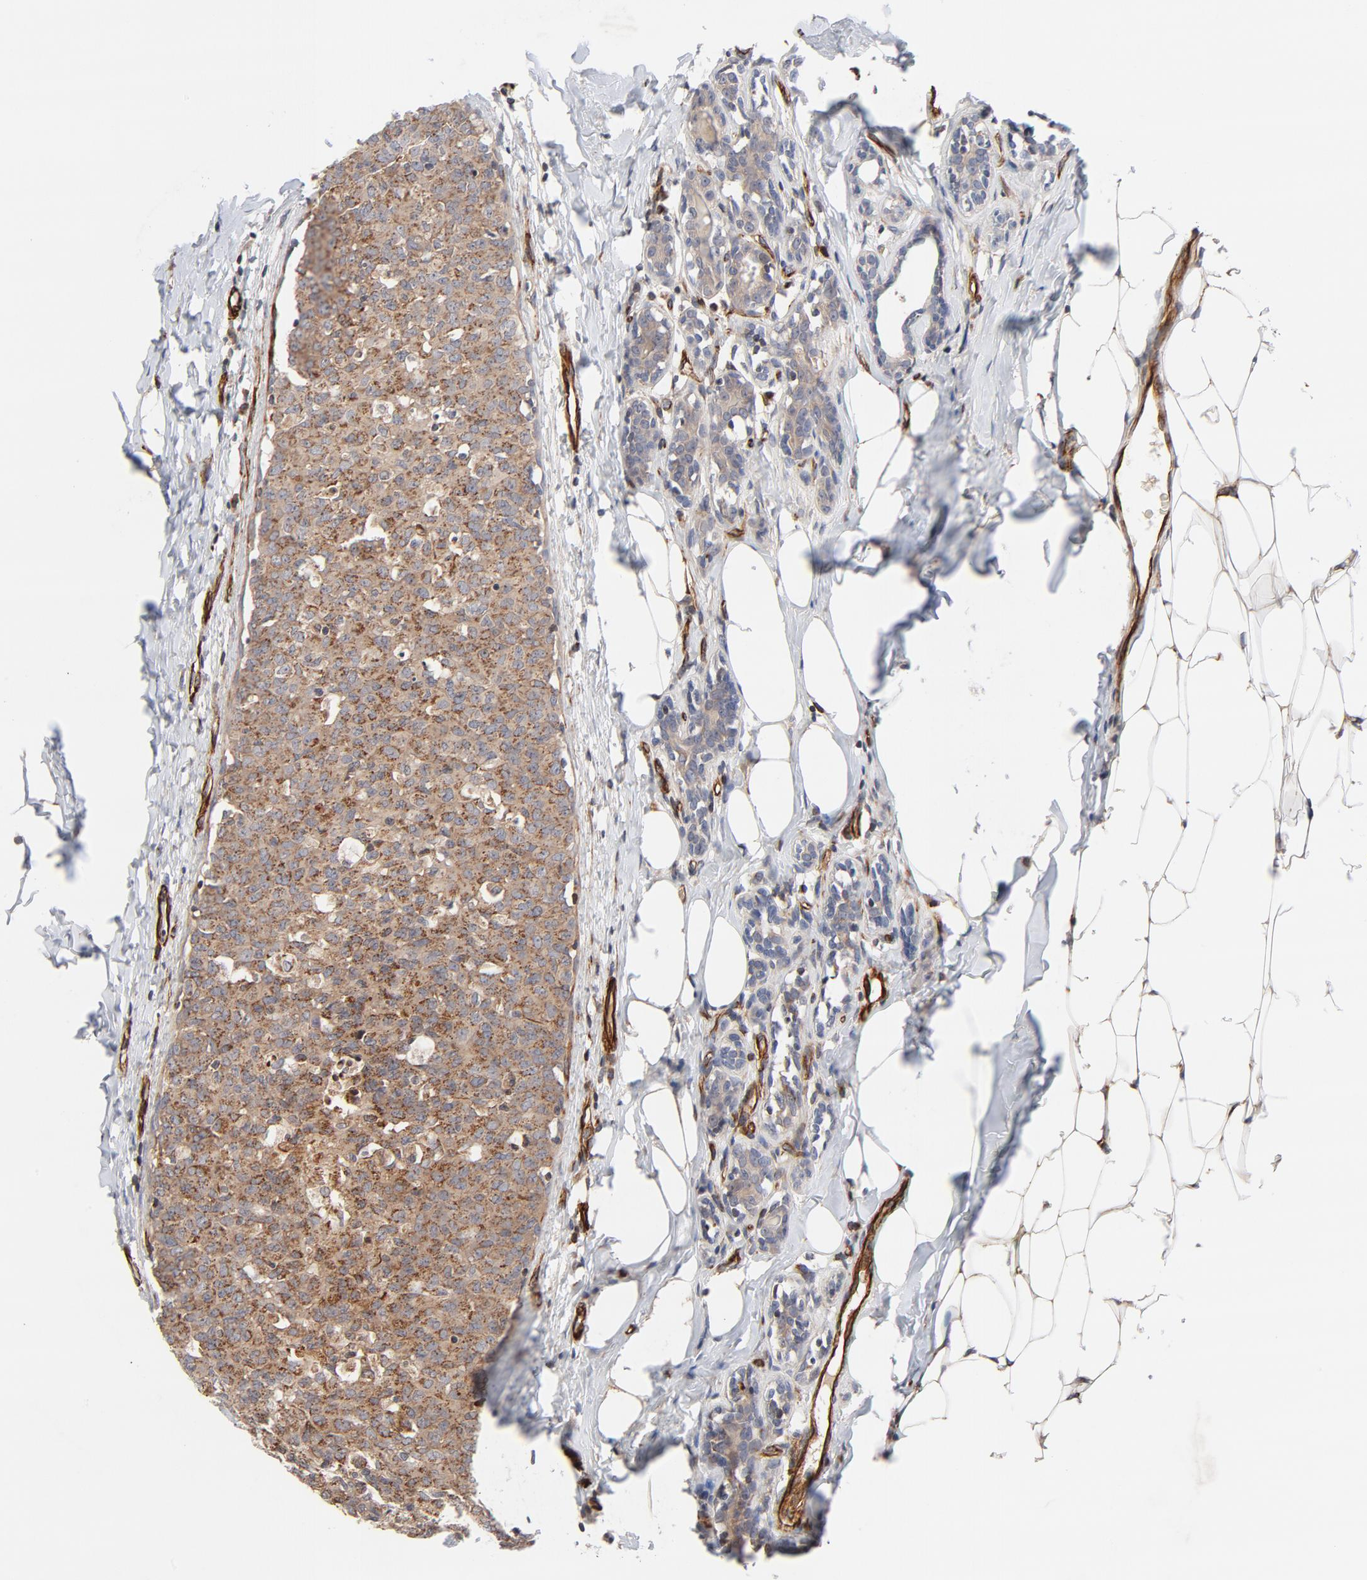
{"staining": {"intensity": "moderate", "quantity": ">75%", "location": "cytoplasmic/membranous"}, "tissue": "breast cancer", "cell_type": "Tumor cells", "image_type": "cancer", "snomed": [{"axis": "morphology", "description": "Duct carcinoma"}, {"axis": "topography", "description": "Breast"}], "caption": "IHC of breast infiltrating ductal carcinoma displays medium levels of moderate cytoplasmic/membranous positivity in about >75% of tumor cells. Using DAB (brown) and hematoxylin (blue) stains, captured at high magnification using brightfield microscopy.", "gene": "DNAAF2", "patient": {"sex": "female", "age": 40}}